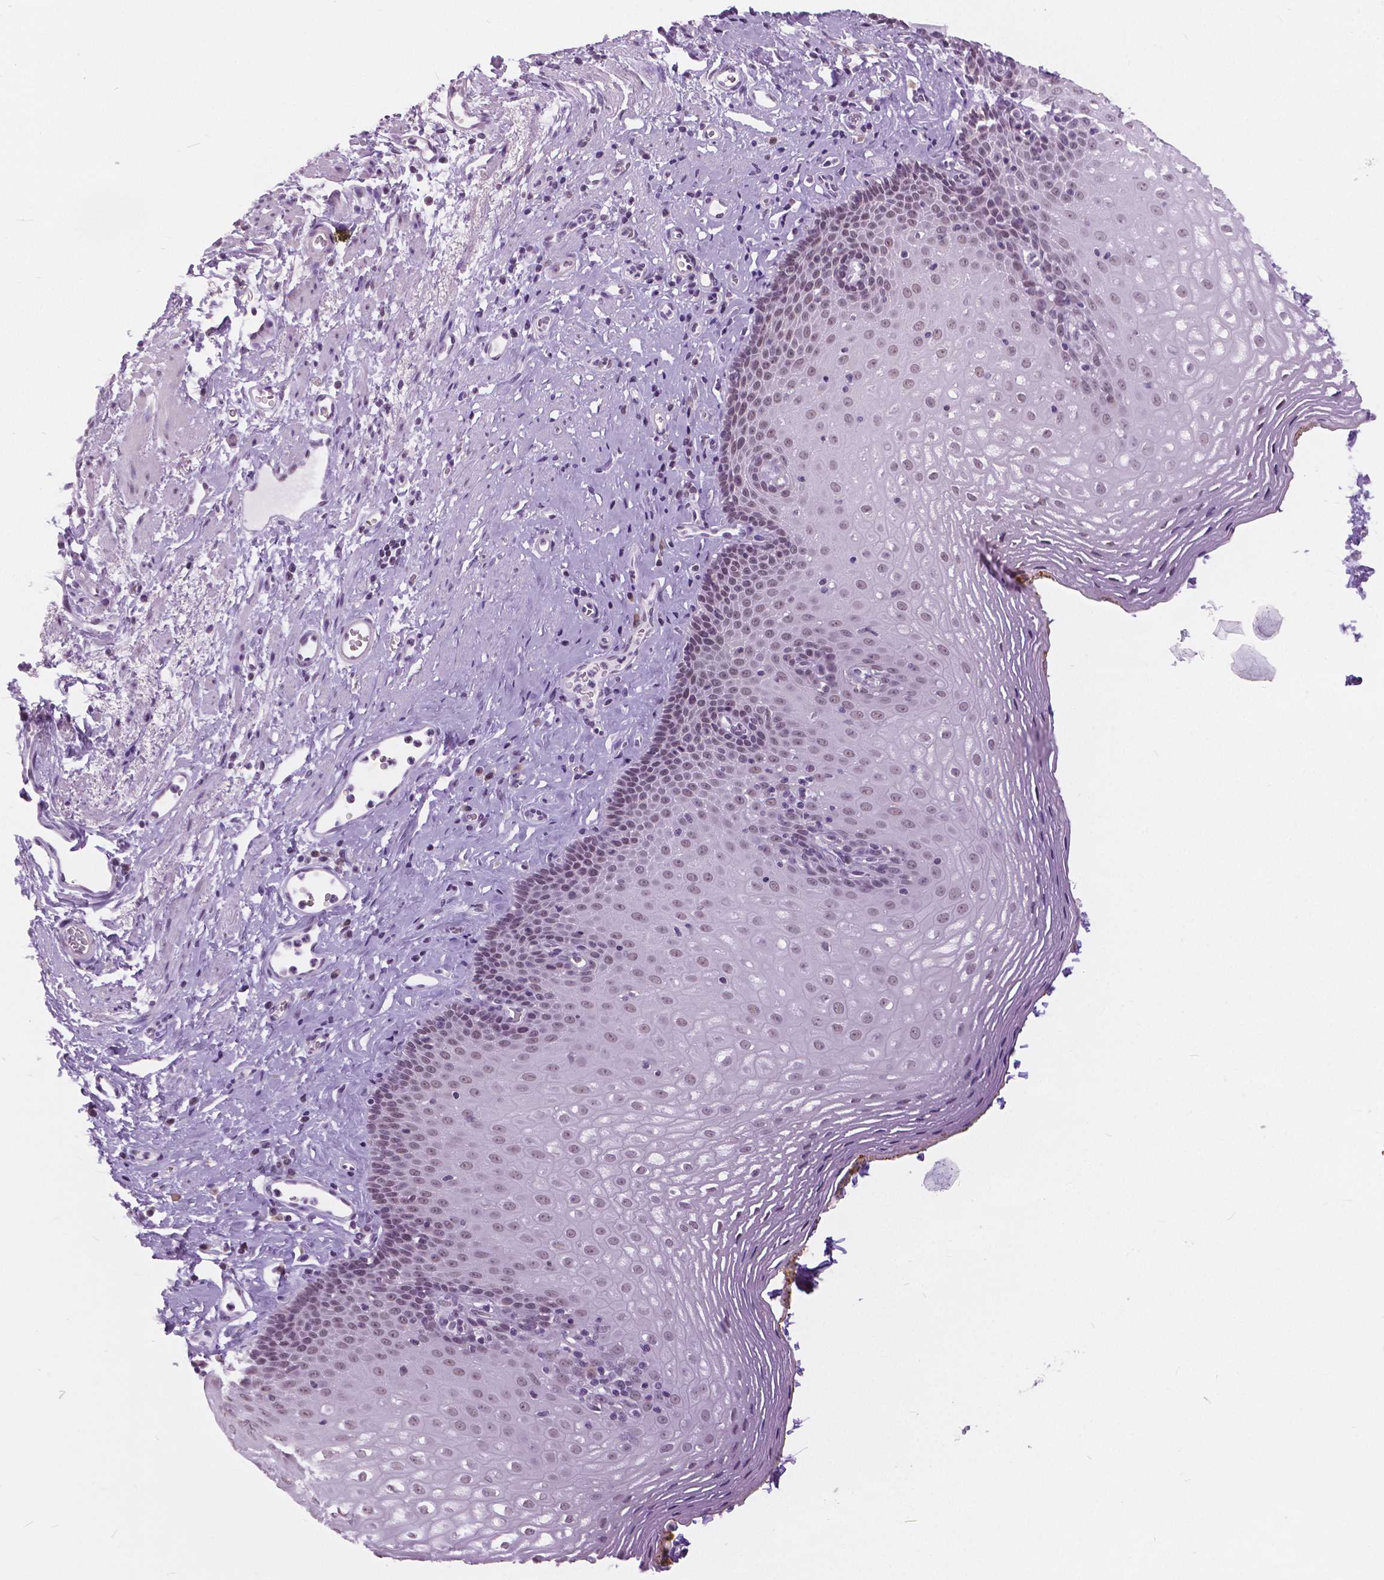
{"staining": {"intensity": "weak", "quantity": "<25%", "location": "nuclear"}, "tissue": "esophagus", "cell_type": "Squamous epithelial cells", "image_type": "normal", "snomed": [{"axis": "morphology", "description": "Normal tissue, NOS"}, {"axis": "topography", "description": "Esophagus"}], "caption": "Human esophagus stained for a protein using IHC exhibits no staining in squamous epithelial cells.", "gene": "MYOM1", "patient": {"sex": "female", "age": 68}}